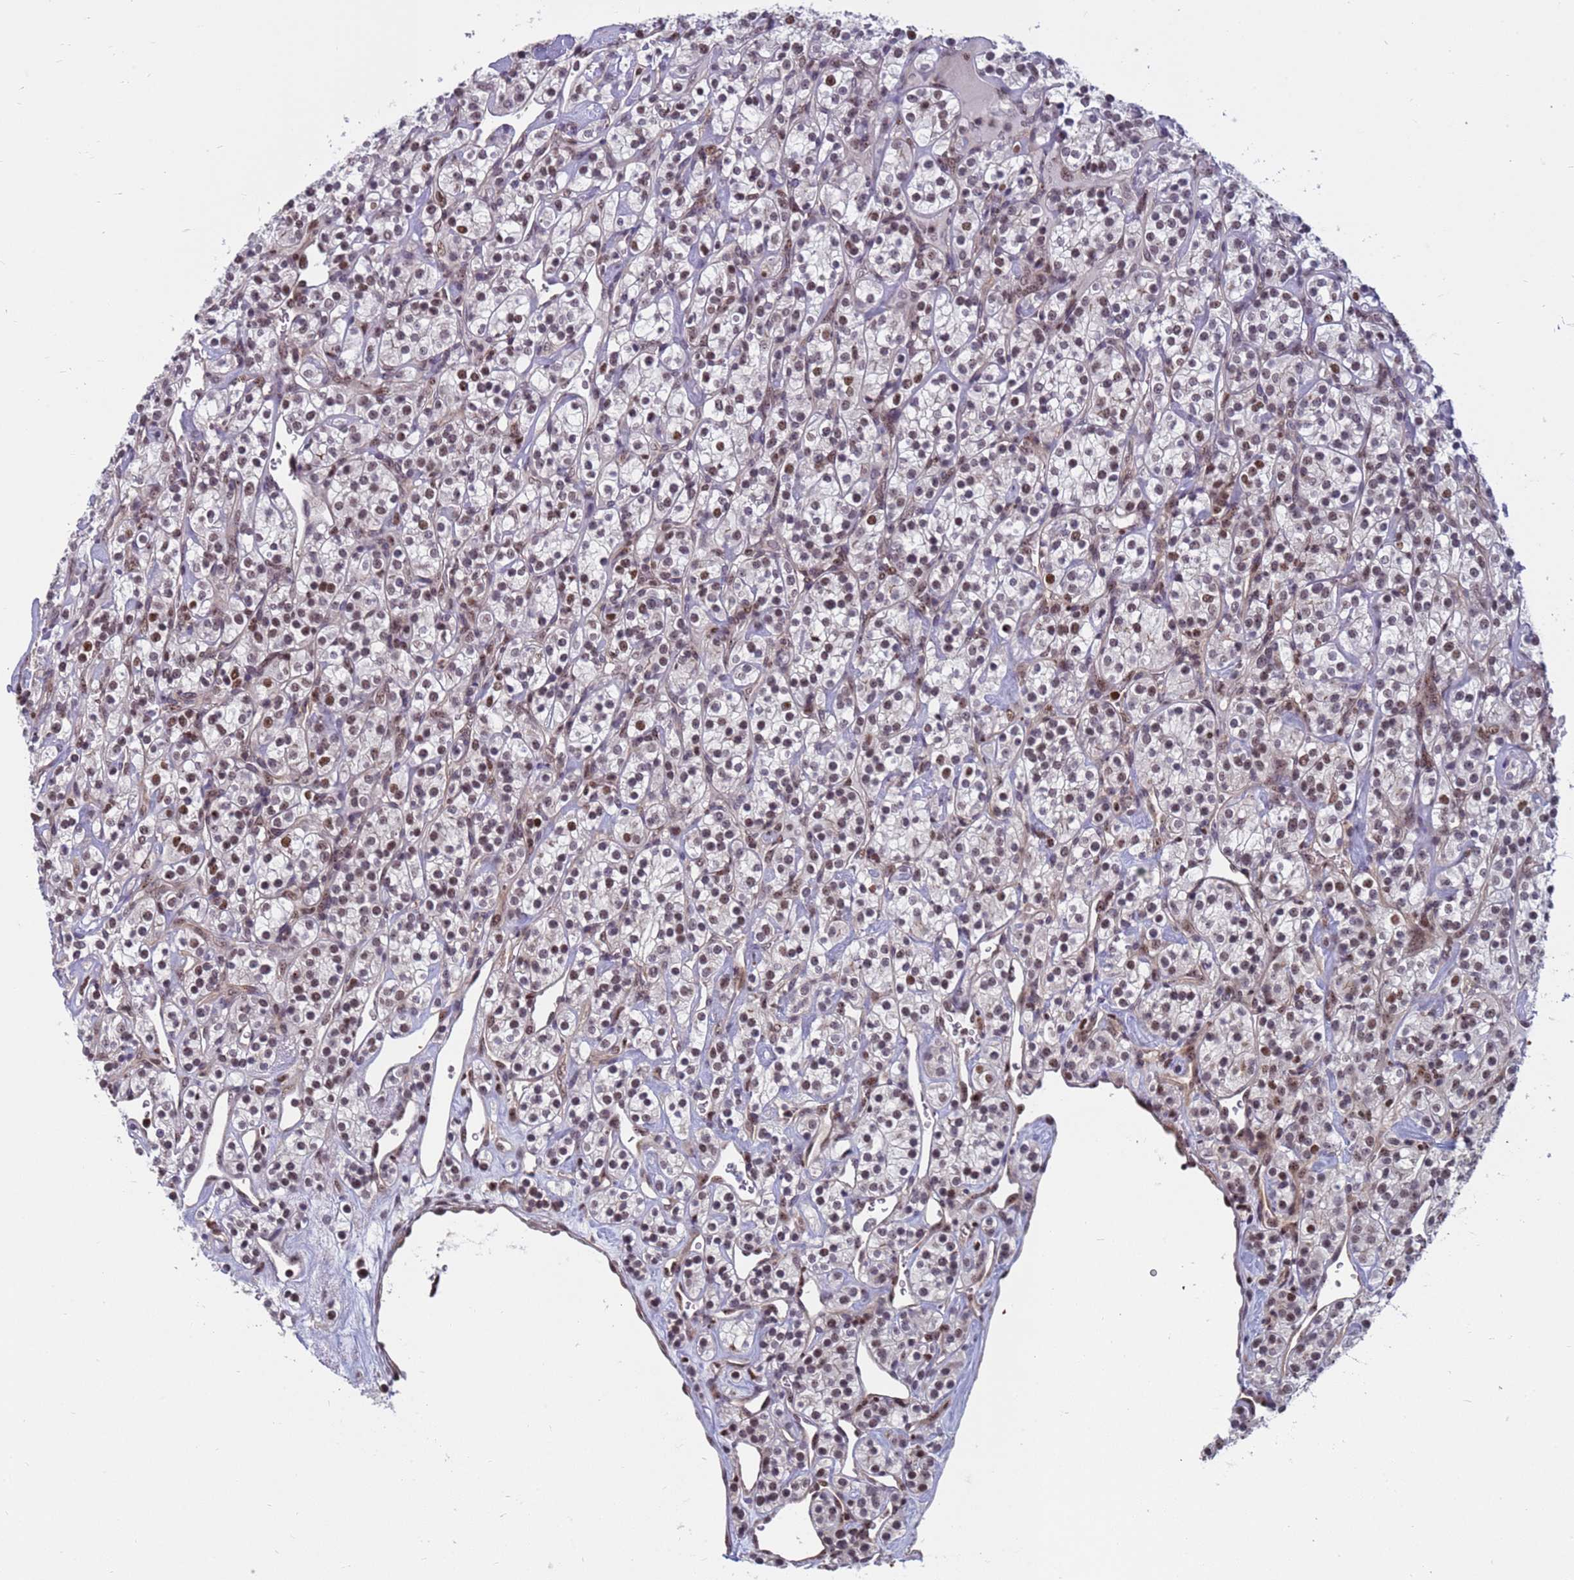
{"staining": {"intensity": "moderate", "quantity": ">75%", "location": "nuclear"}, "tissue": "renal cancer", "cell_type": "Tumor cells", "image_type": "cancer", "snomed": [{"axis": "morphology", "description": "Adenocarcinoma, NOS"}, {"axis": "topography", "description": "Kidney"}], "caption": "A medium amount of moderate nuclear staining is seen in approximately >75% of tumor cells in renal cancer (adenocarcinoma) tissue.", "gene": "NSL1", "patient": {"sex": "male", "age": 77}}